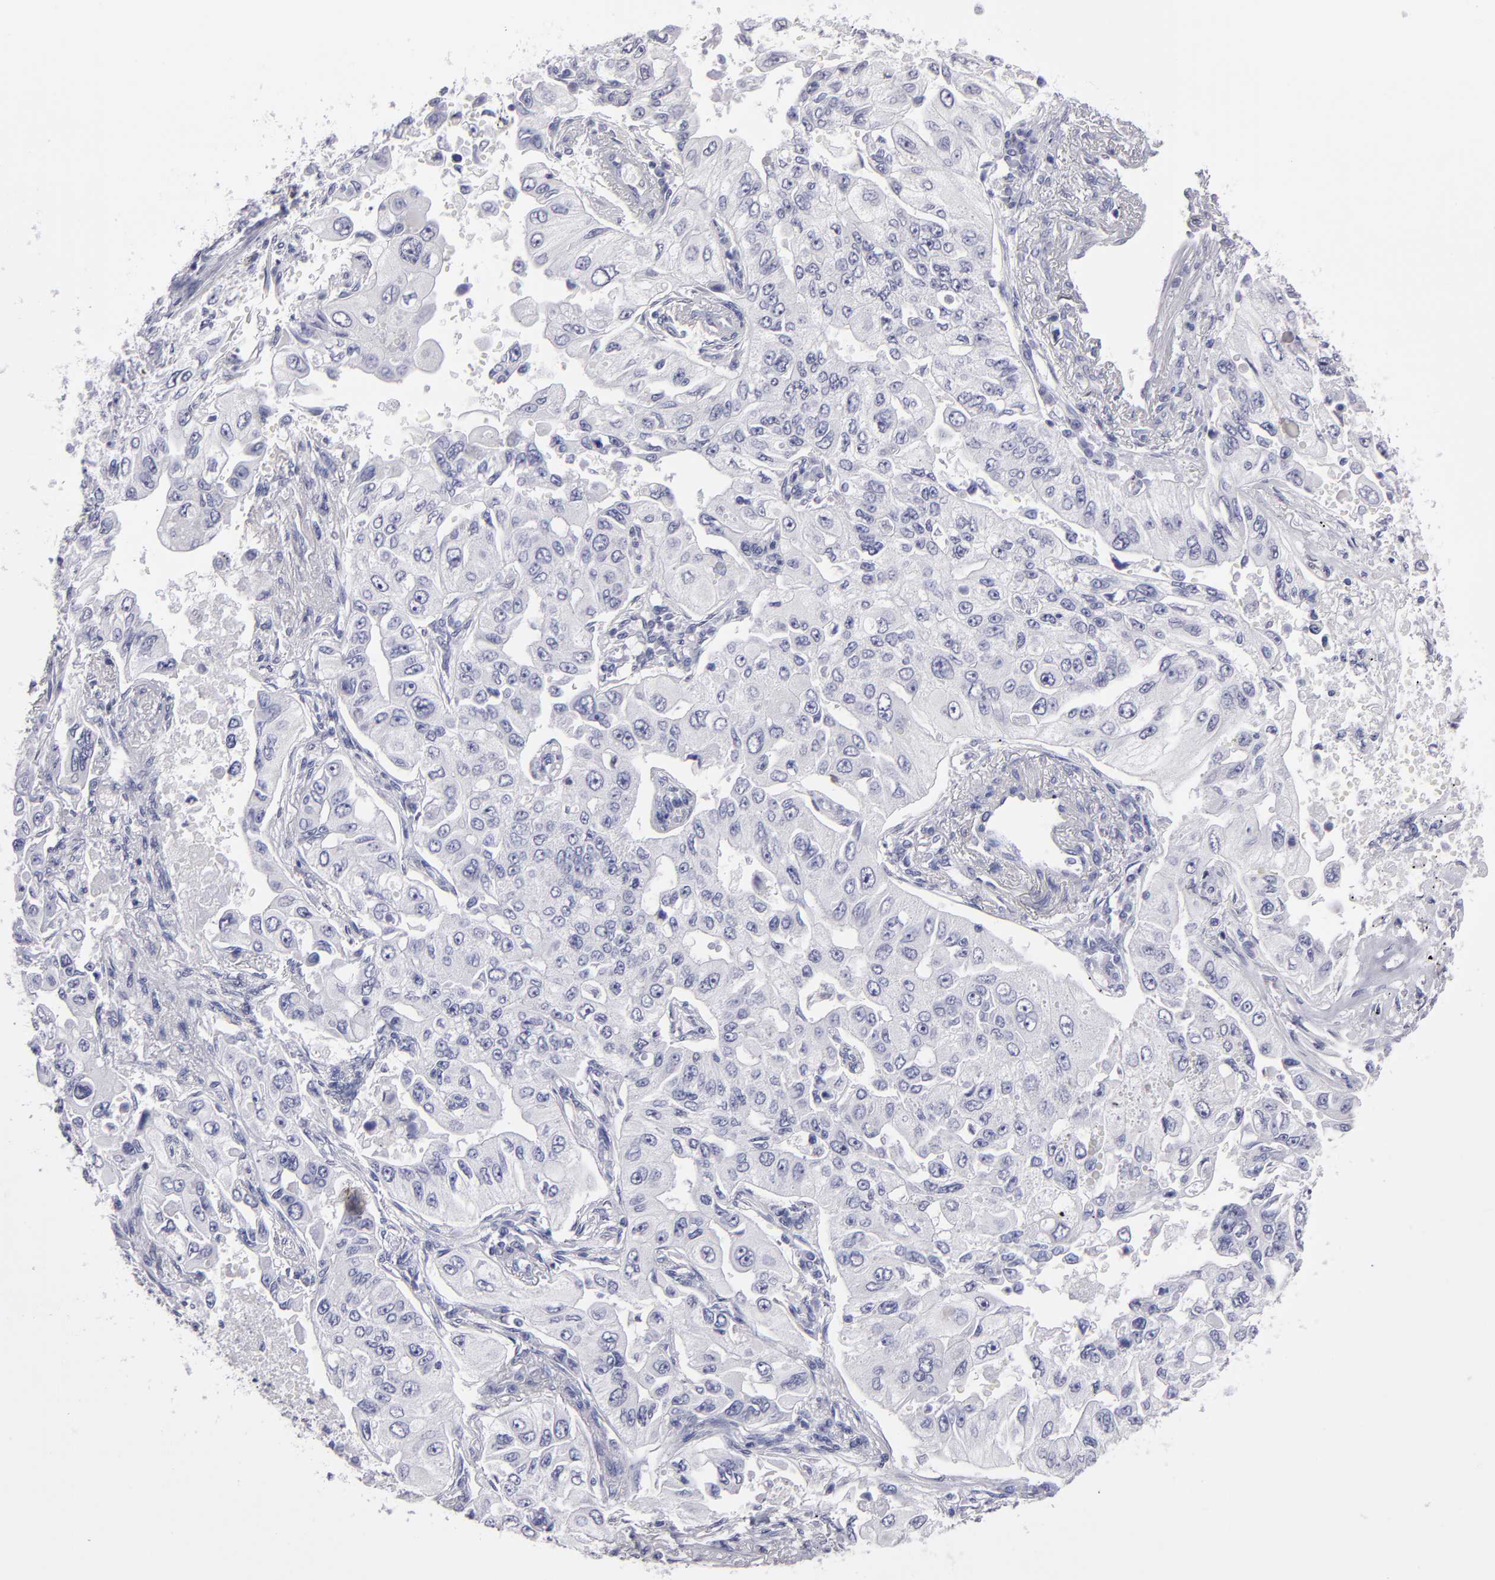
{"staining": {"intensity": "negative", "quantity": "none", "location": "none"}, "tissue": "lung cancer", "cell_type": "Tumor cells", "image_type": "cancer", "snomed": [{"axis": "morphology", "description": "Adenocarcinoma, NOS"}, {"axis": "topography", "description": "Lung"}], "caption": "Image shows no protein expression in tumor cells of lung cancer (adenocarcinoma) tissue. Nuclei are stained in blue.", "gene": "IRF8", "patient": {"sex": "male", "age": 84}}